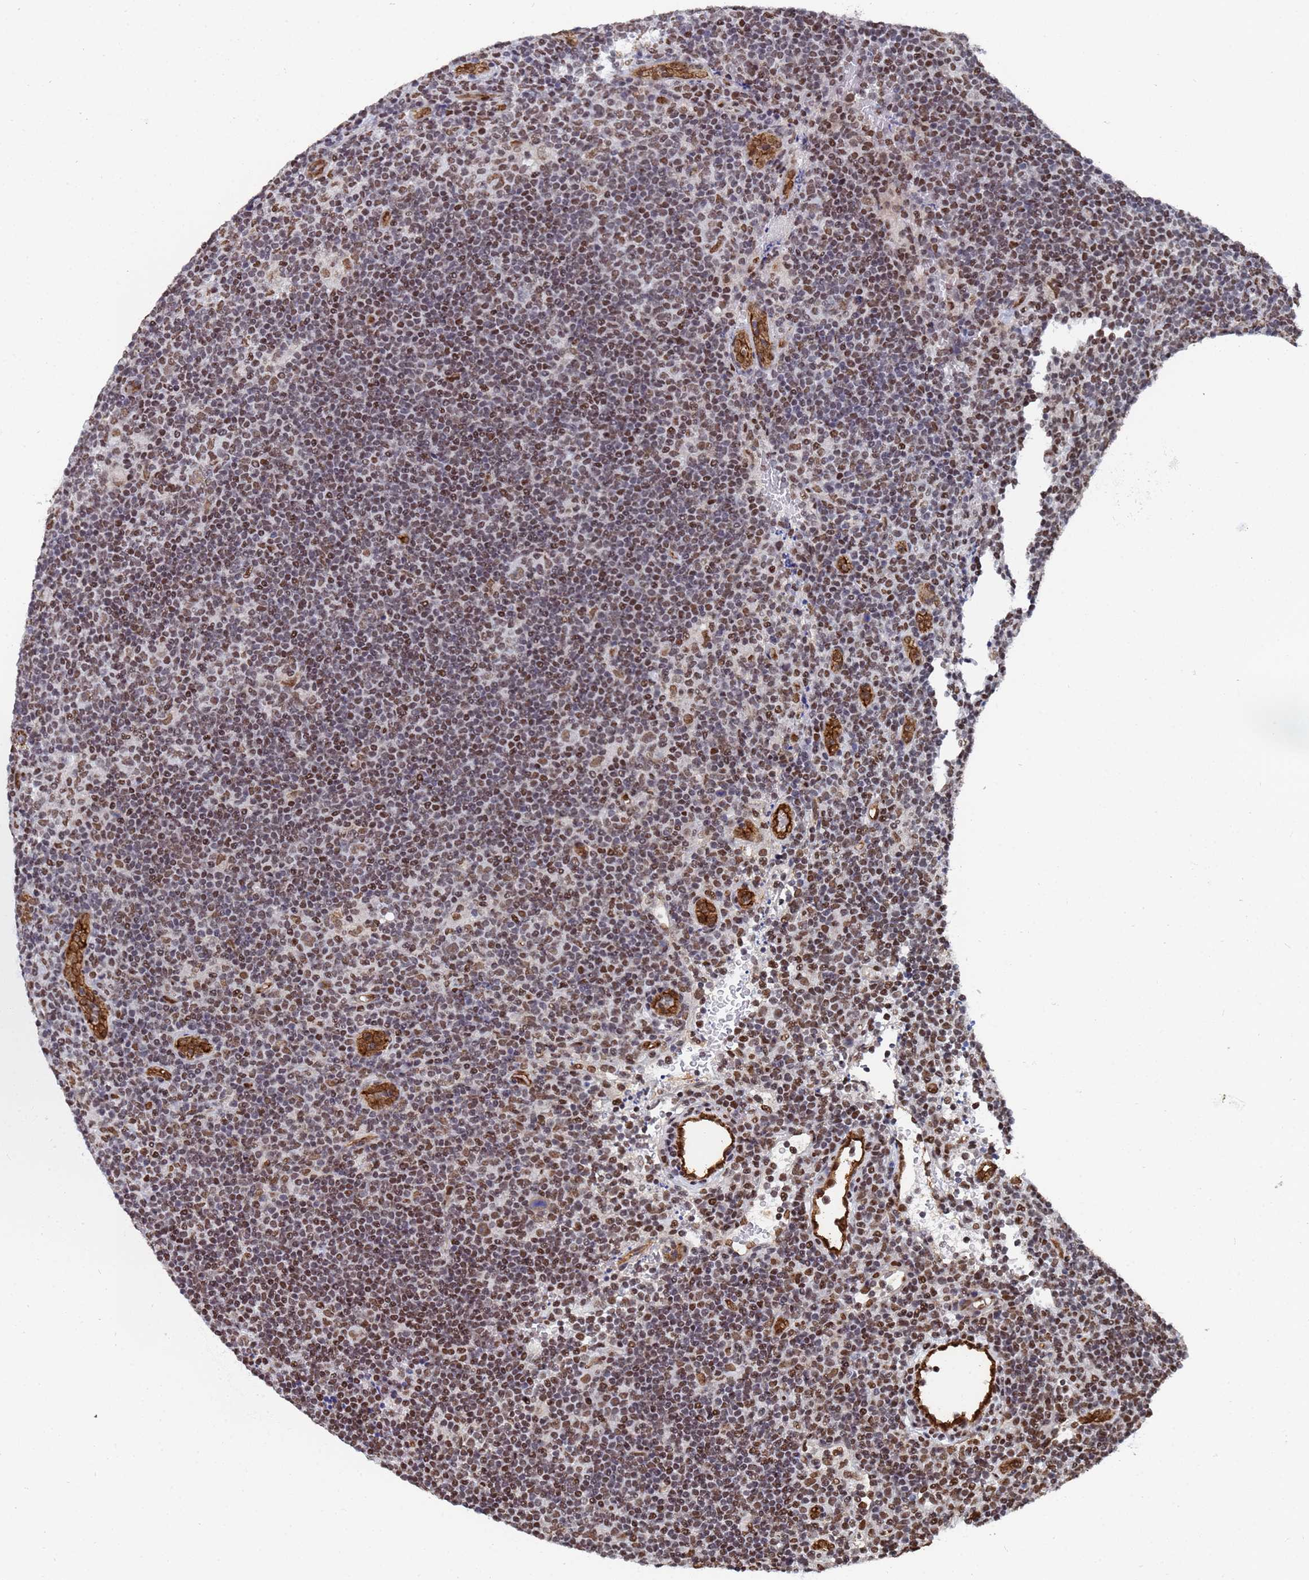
{"staining": {"intensity": "moderate", "quantity": ">75%", "location": "nuclear"}, "tissue": "lymphoma", "cell_type": "Tumor cells", "image_type": "cancer", "snomed": [{"axis": "morphology", "description": "Hodgkin's disease, NOS"}, {"axis": "topography", "description": "Lymph node"}], "caption": "This photomicrograph shows IHC staining of human Hodgkin's disease, with medium moderate nuclear staining in approximately >75% of tumor cells.", "gene": "RAVER2", "patient": {"sex": "female", "age": 57}}